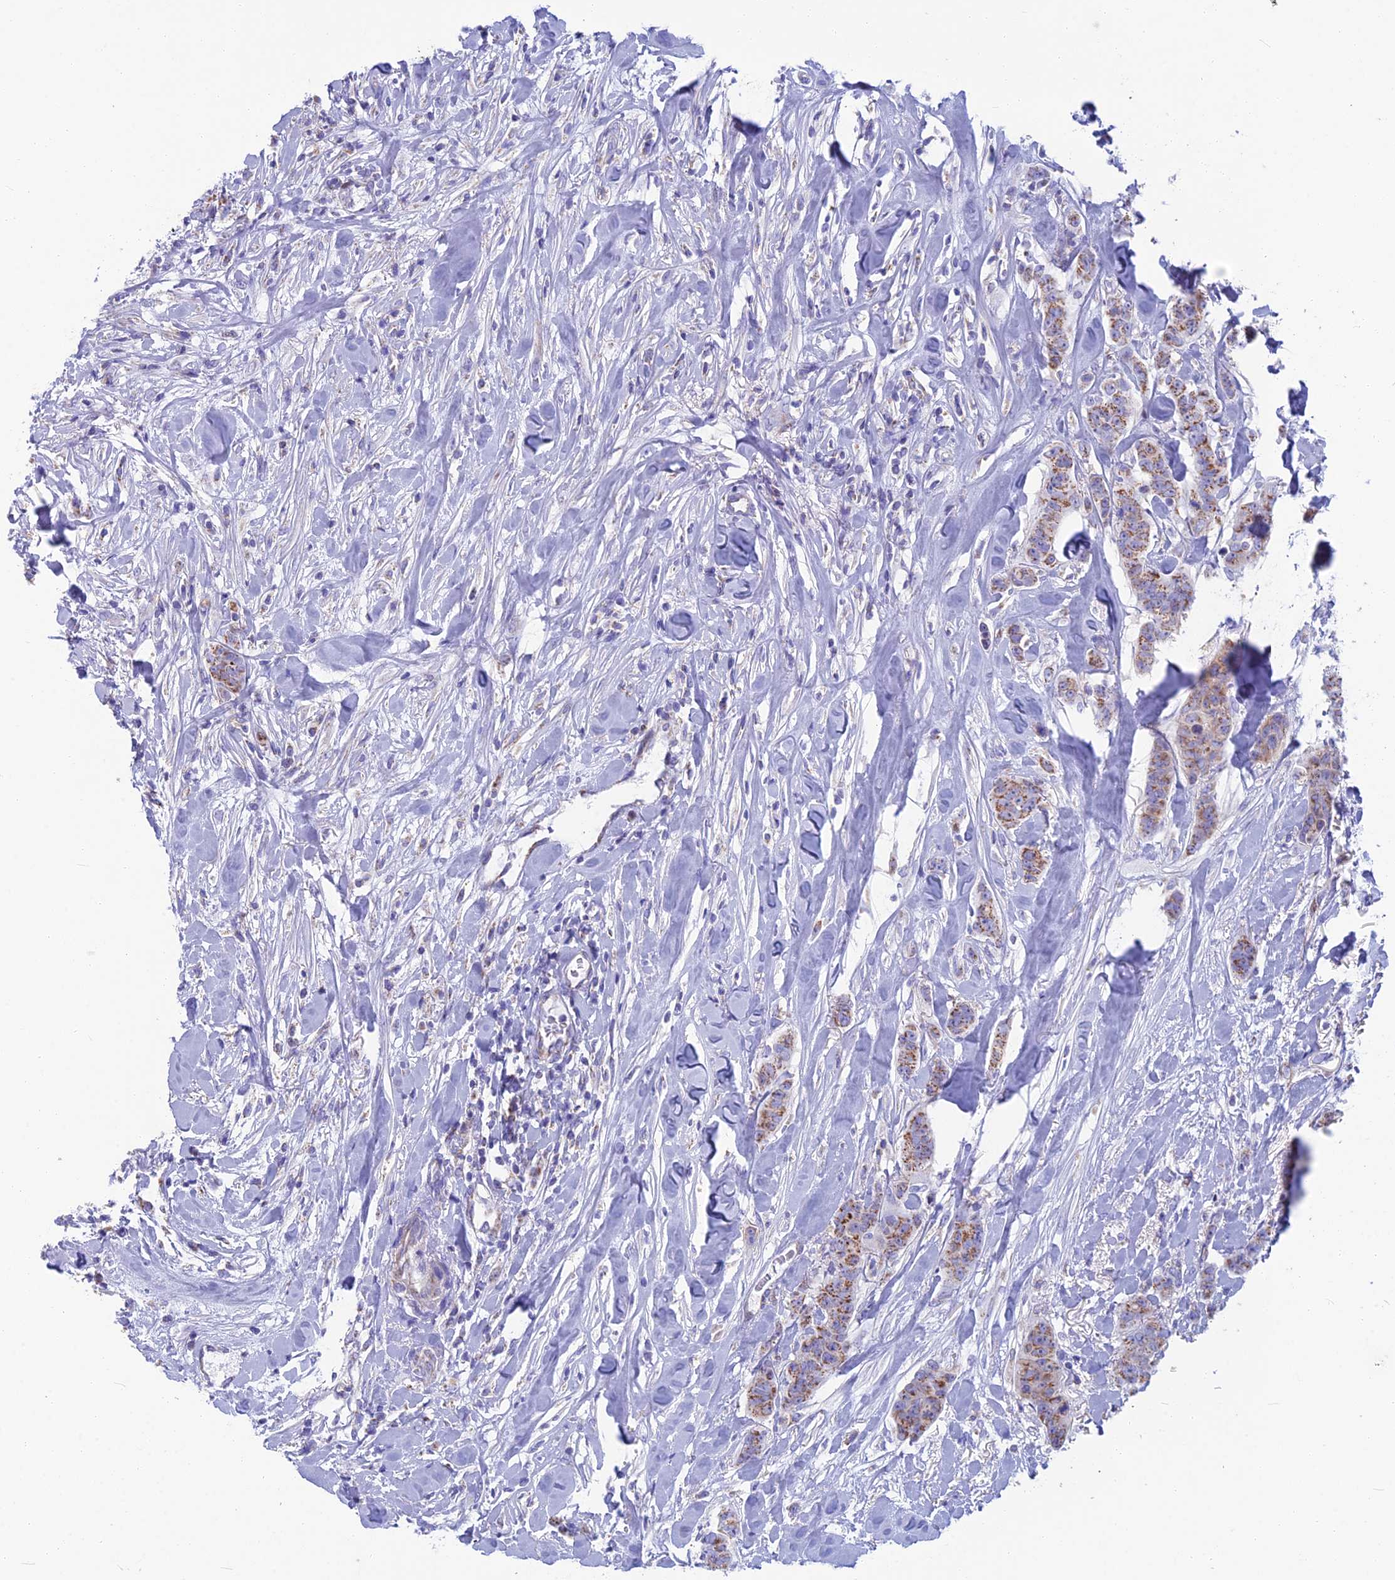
{"staining": {"intensity": "moderate", "quantity": "25%-75%", "location": "cytoplasmic/membranous"}, "tissue": "breast cancer", "cell_type": "Tumor cells", "image_type": "cancer", "snomed": [{"axis": "morphology", "description": "Duct carcinoma"}, {"axis": "topography", "description": "Breast"}], "caption": "Infiltrating ductal carcinoma (breast) stained with immunohistochemistry (IHC) exhibits moderate cytoplasmic/membranous staining in approximately 25%-75% of tumor cells.", "gene": "CS", "patient": {"sex": "female", "age": 40}}